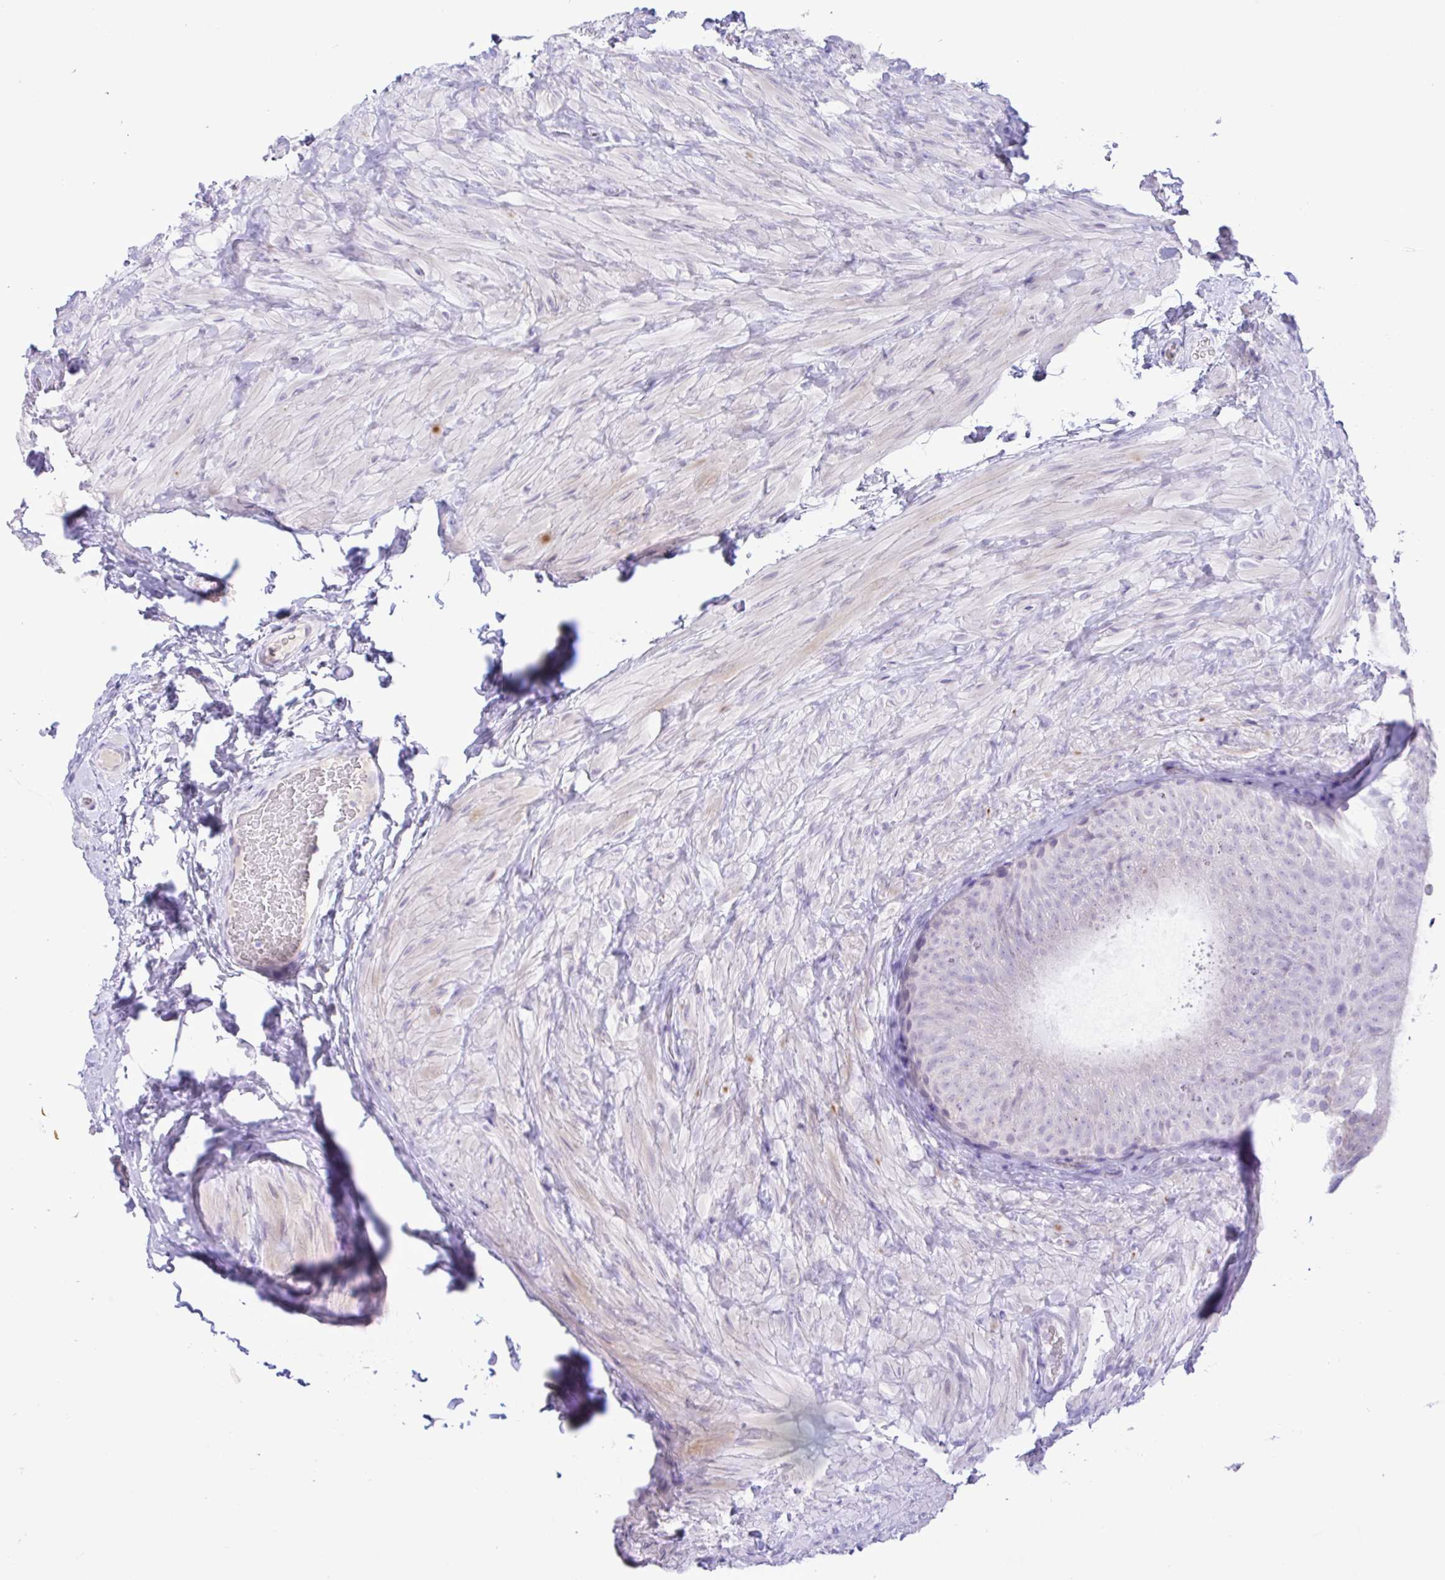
{"staining": {"intensity": "negative", "quantity": "none", "location": "none"}, "tissue": "epididymis", "cell_type": "Glandular cells", "image_type": "normal", "snomed": [{"axis": "morphology", "description": "Normal tissue, NOS"}, {"axis": "topography", "description": "Epididymis, spermatic cord, NOS"}, {"axis": "topography", "description": "Epididymis"}], "caption": "An immunohistochemistry photomicrograph of unremarkable epididymis is shown. There is no staining in glandular cells of epididymis.", "gene": "ZNF101", "patient": {"sex": "male", "age": 31}}